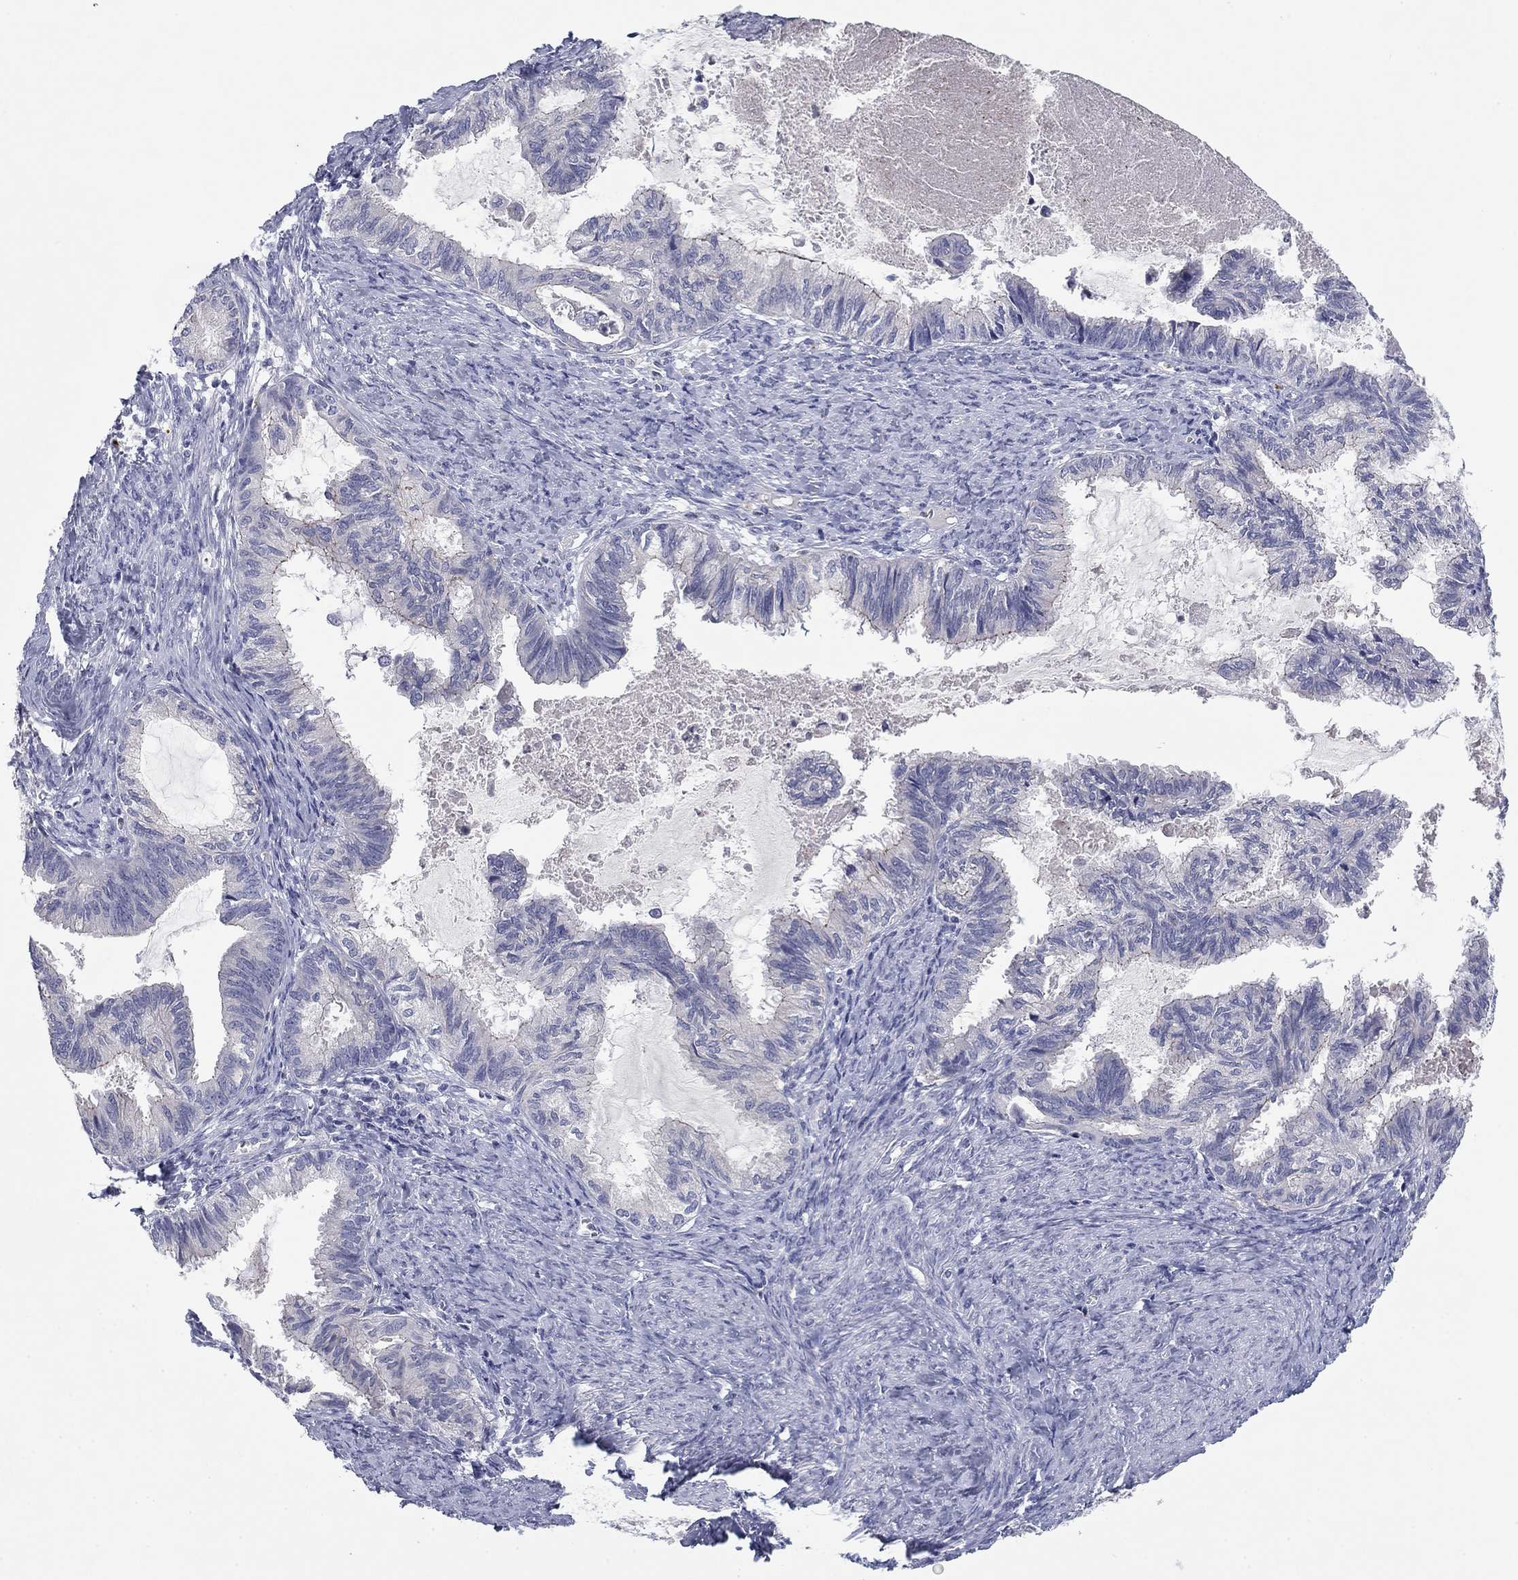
{"staining": {"intensity": "negative", "quantity": "none", "location": "none"}, "tissue": "endometrial cancer", "cell_type": "Tumor cells", "image_type": "cancer", "snomed": [{"axis": "morphology", "description": "Adenocarcinoma, NOS"}, {"axis": "topography", "description": "Endometrium"}], "caption": "Immunohistochemistry (IHC) photomicrograph of neoplastic tissue: endometrial cancer (adenocarcinoma) stained with DAB (3,3'-diaminobenzidine) reveals no significant protein positivity in tumor cells.", "gene": "CNTNAP4", "patient": {"sex": "female", "age": 86}}